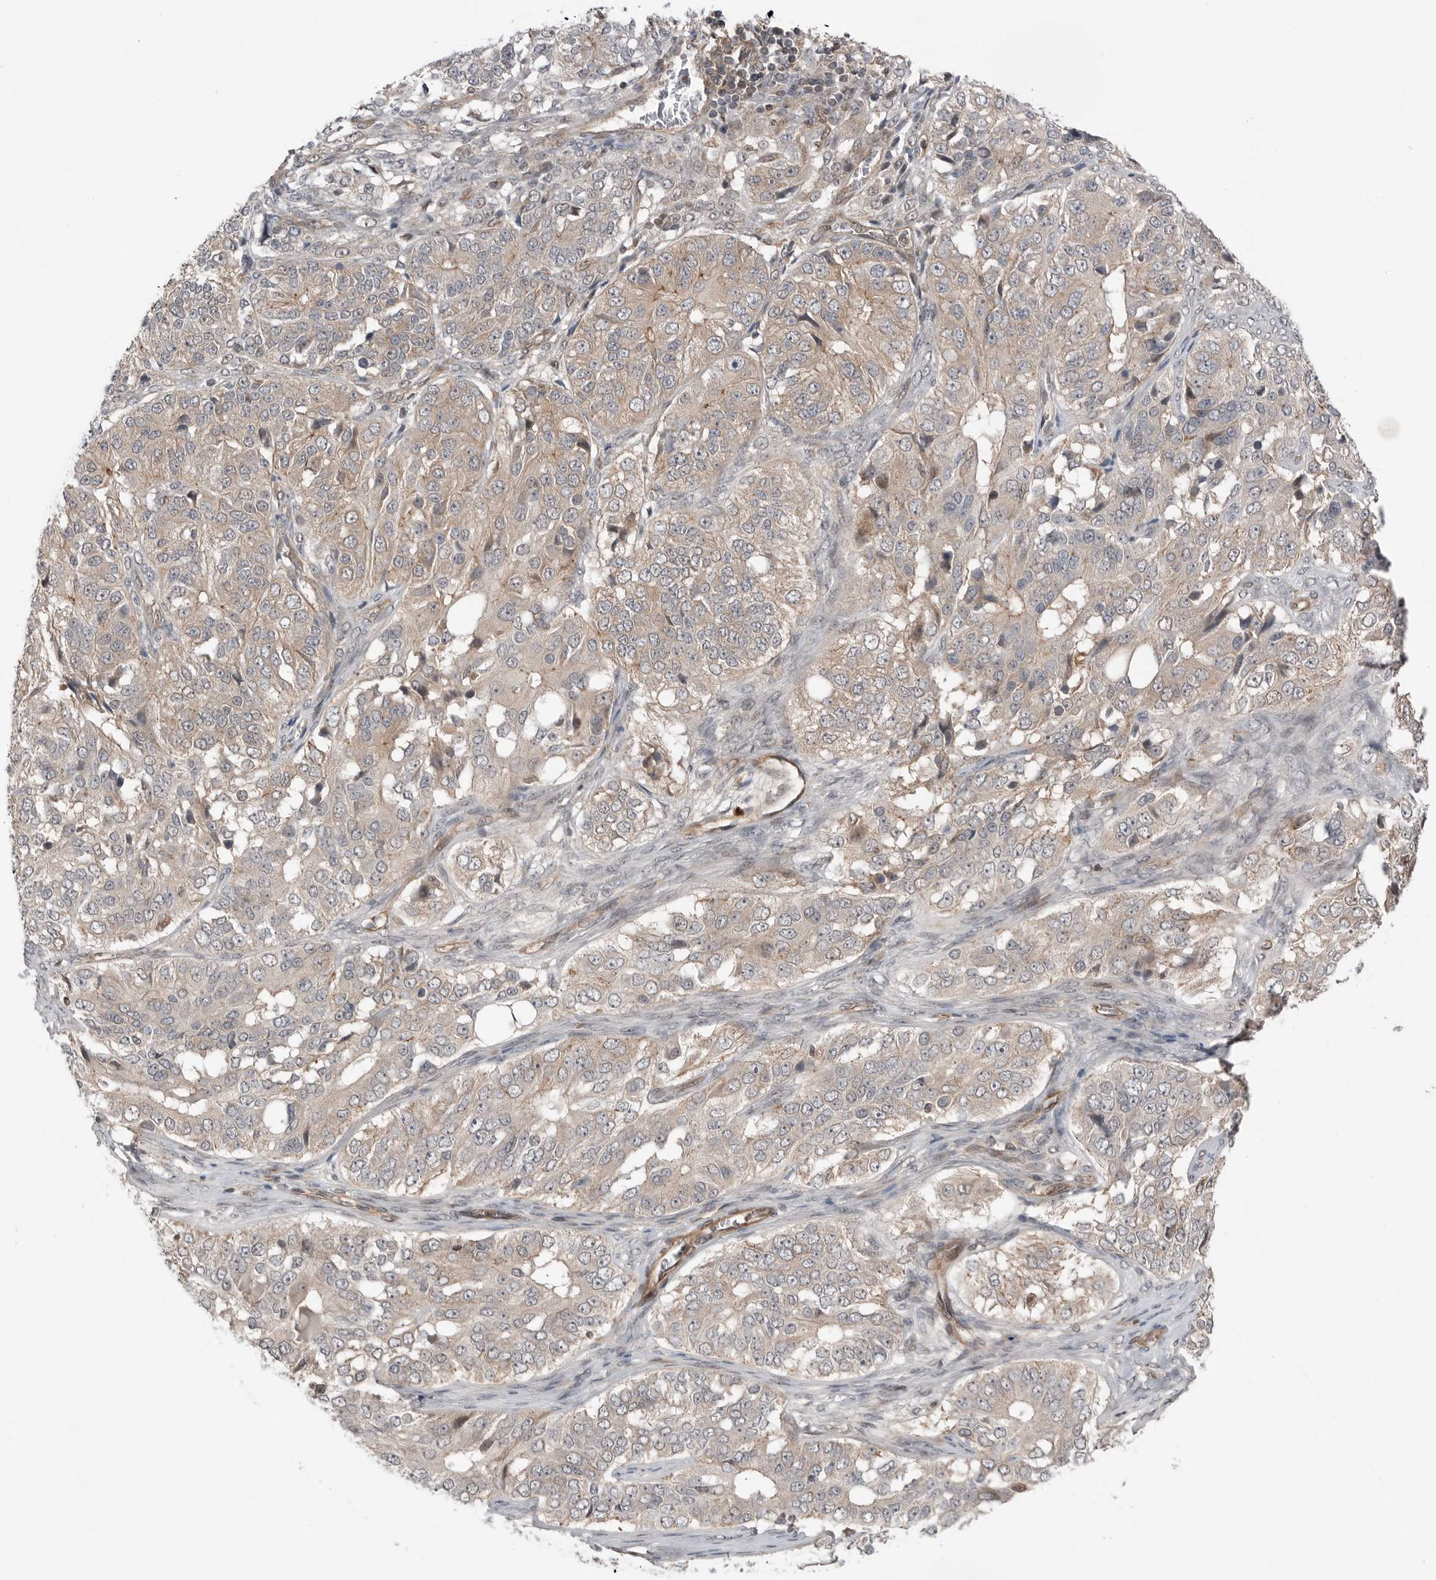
{"staining": {"intensity": "weak", "quantity": "<25%", "location": "cytoplasmic/membranous"}, "tissue": "ovarian cancer", "cell_type": "Tumor cells", "image_type": "cancer", "snomed": [{"axis": "morphology", "description": "Carcinoma, endometroid"}, {"axis": "topography", "description": "Ovary"}], "caption": "This image is of endometroid carcinoma (ovarian) stained with immunohistochemistry to label a protein in brown with the nuclei are counter-stained blue. There is no staining in tumor cells.", "gene": "PEAK1", "patient": {"sex": "female", "age": 51}}